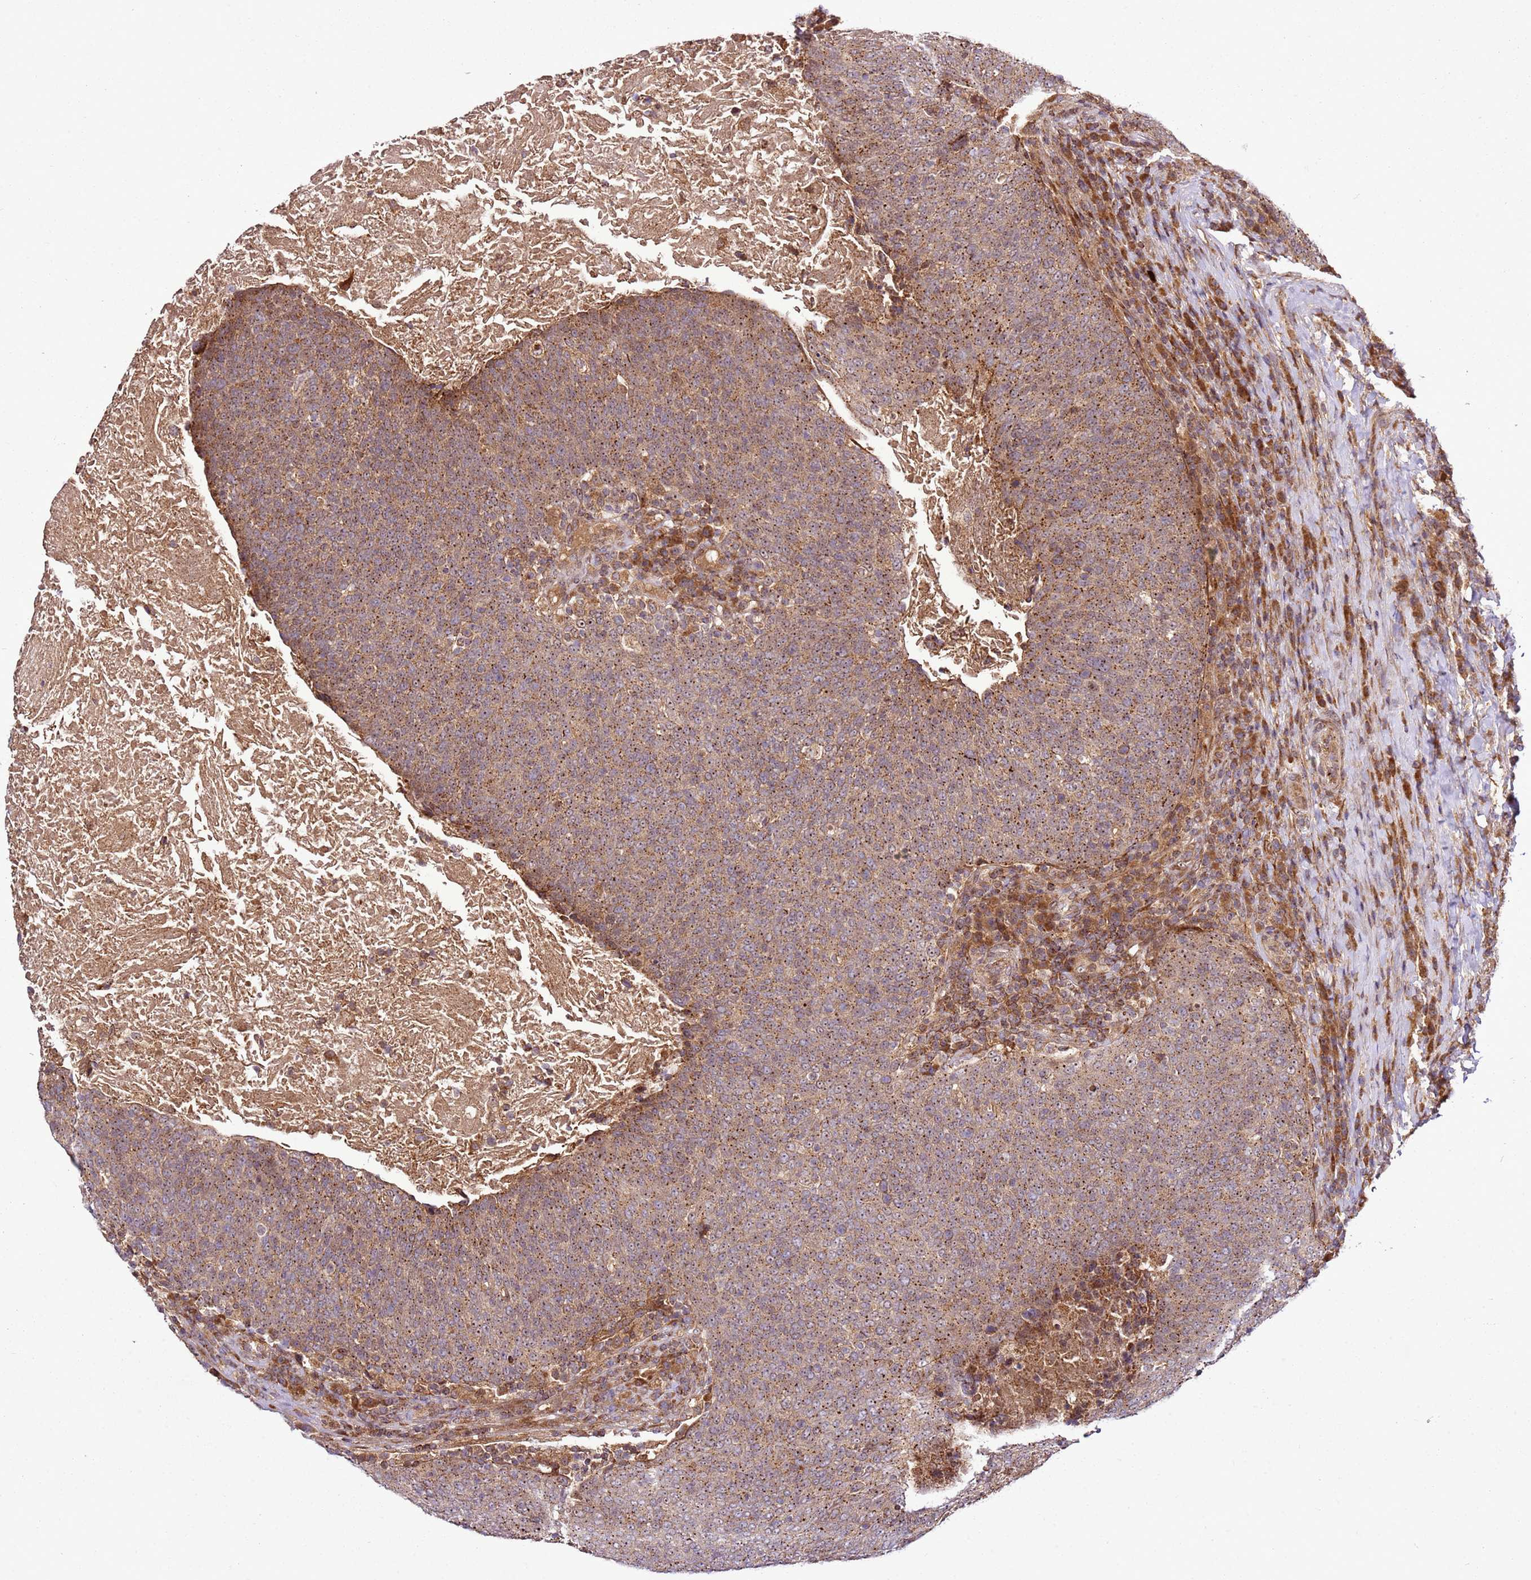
{"staining": {"intensity": "moderate", "quantity": ">75%", "location": "cytoplasmic/membranous,nuclear"}, "tissue": "head and neck cancer", "cell_type": "Tumor cells", "image_type": "cancer", "snomed": [{"axis": "morphology", "description": "Squamous cell carcinoma, NOS"}, {"axis": "morphology", "description": "Squamous cell carcinoma, metastatic, NOS"}, {"axis": "topography", "description": "Lymph node"}, {"axis": "topography", "description": "Head-Neck"}], "caption": "DAB immunohistochemical staining of human squamous cell carcinoma (head and neck) exhibits moderate cytoplasmic/membranous and nuclear protein expression in about >75% of tumor cells. (brown staining indicates protein expression, while blue staining denotes nuclei).", "gene": "RASA3", "patient": {"sex": "male", "age": 62}}